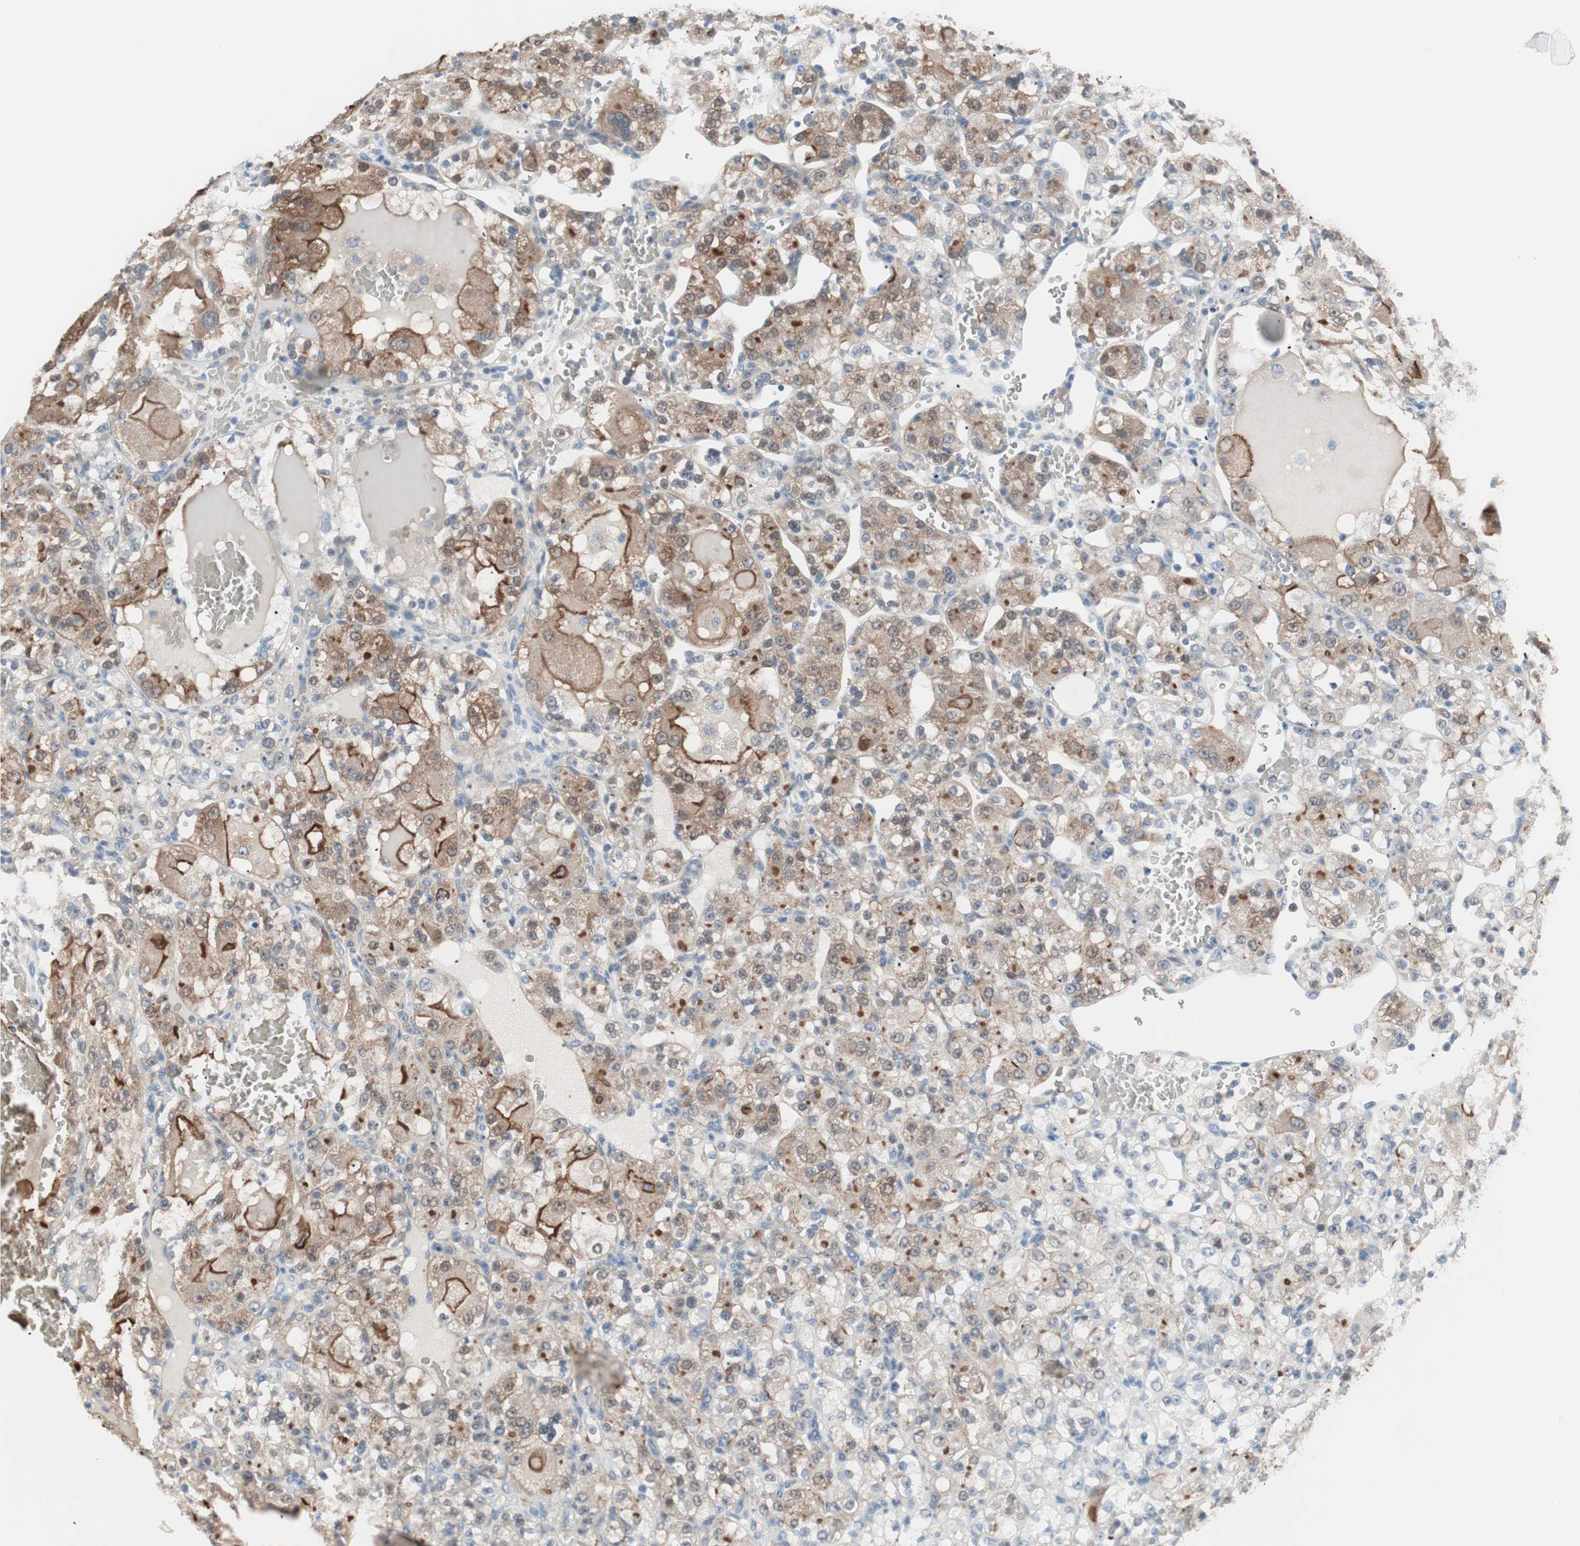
{"staining": {"intensity": "strong", "quantity": ">75%", "location": "cytoplasmic/membranous"}, "tissue": "renal cancer", "cell_type": "Tumor cells", "image_type": "cancer", "snomed": [{"axis": "morphology", "description": "Normal tissue, NOS"}, {"axis": "morphology", "description": "Adenocarcinoma, NOS"}, {"axis": "topography", "description": "Kidney"}], "caption": "A brown stain highlights strong cytoplasmic/membranous staining of a protein in renal adenocarcinoma tumor cells. (DAB = brown stain, brightfield microscopy at high magnification).", "gene": "VIL1", "patient": {"sex": "male", "age": 61}}